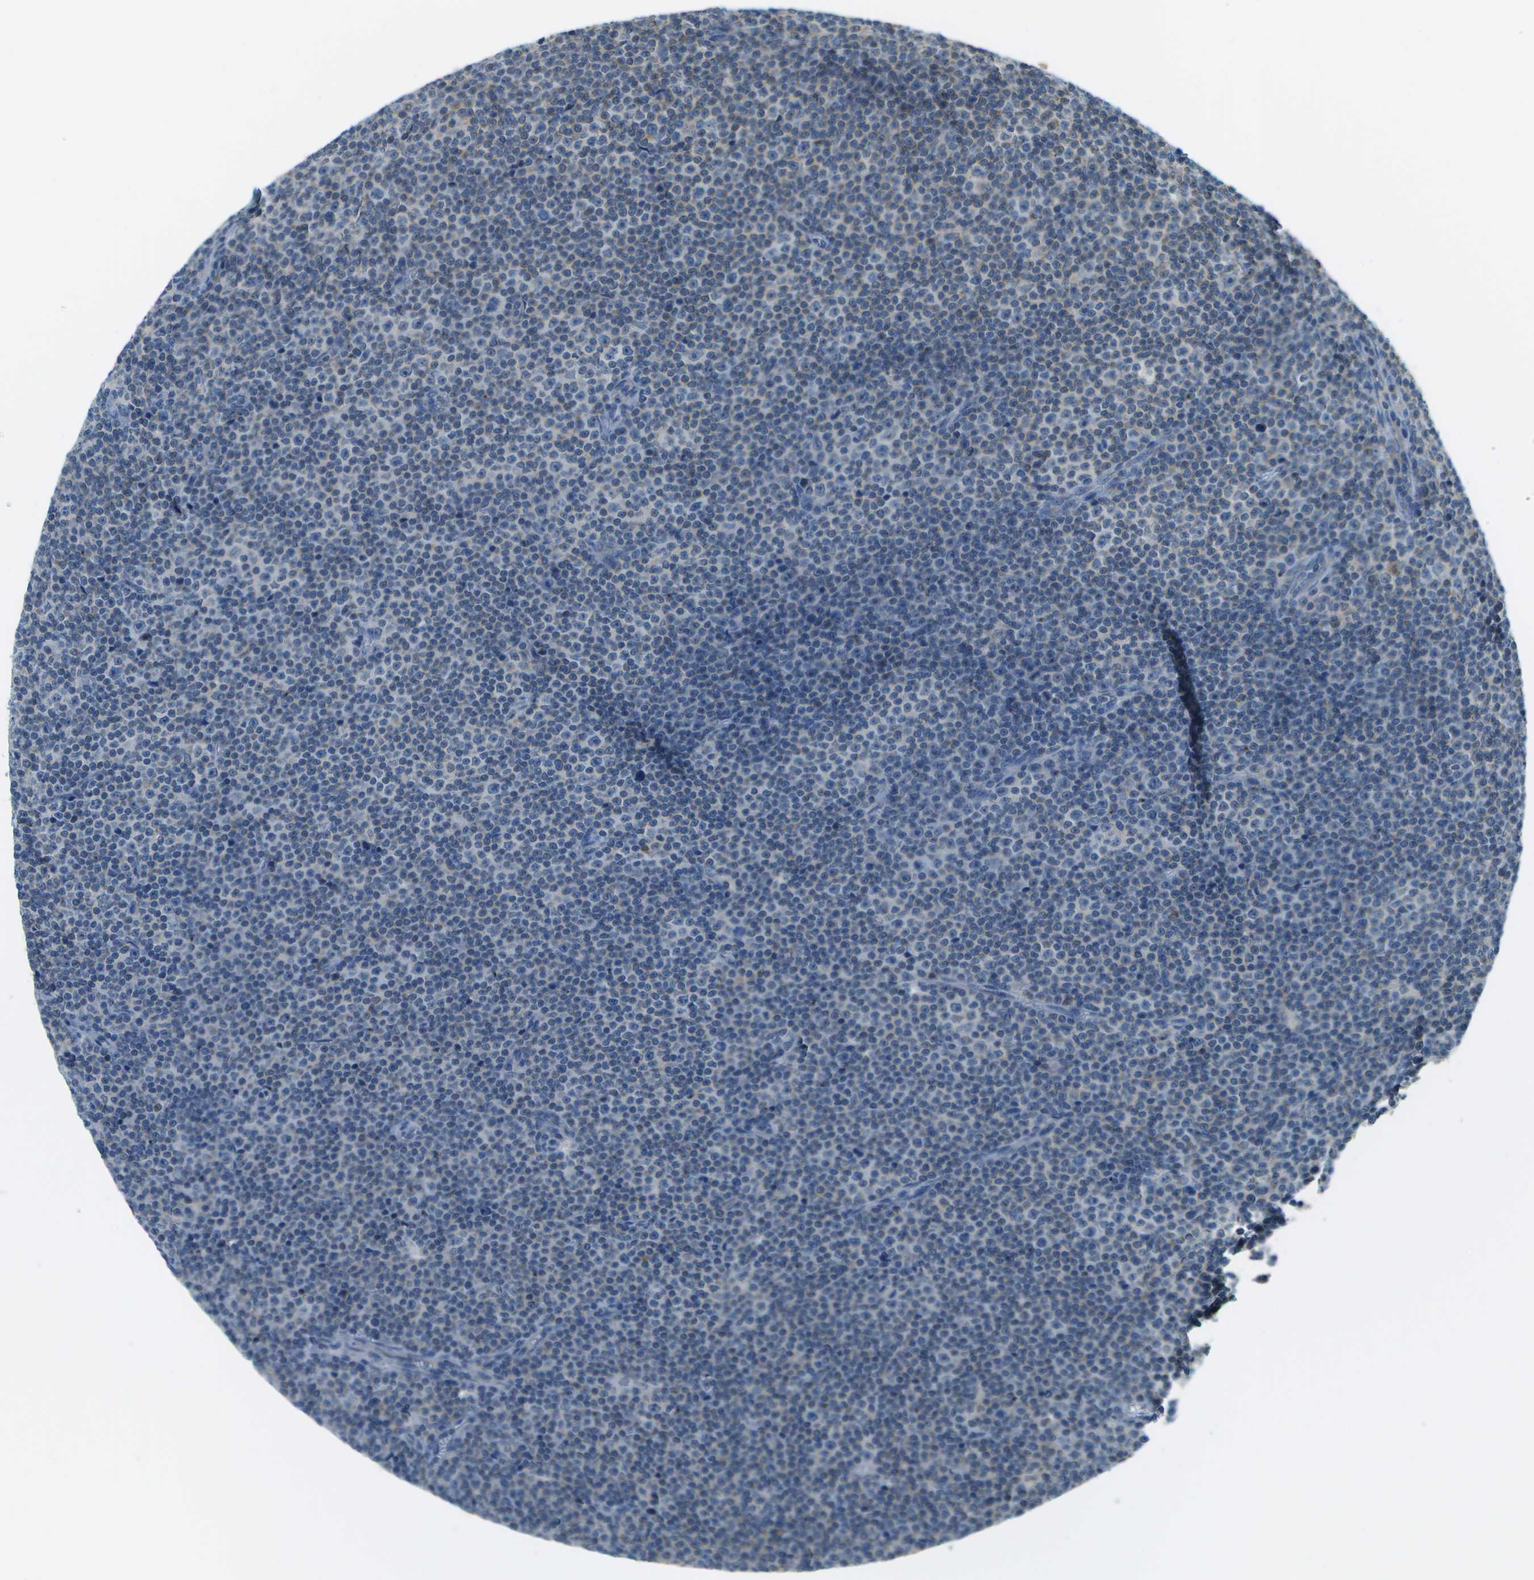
{"staining": {"intensity": "negative", "quantity": "none", "location": "none"}, "tissue": "lymphoma", "cell_type": "Tumor cells", "image_type": "cancer", "snomed": [{"axis": "morphology", "description": "Malignant lymphoma, non-Hodgkin's type, Low grade"}, {"axis": "topography", "description": "Lymph node"}], "caption": "Immunohistochemical staining of human lymphoma exhibits no significant positivity in tumor cells.", "gene": "PTGIS", "patient": {"sex": "female", "age": 67}}